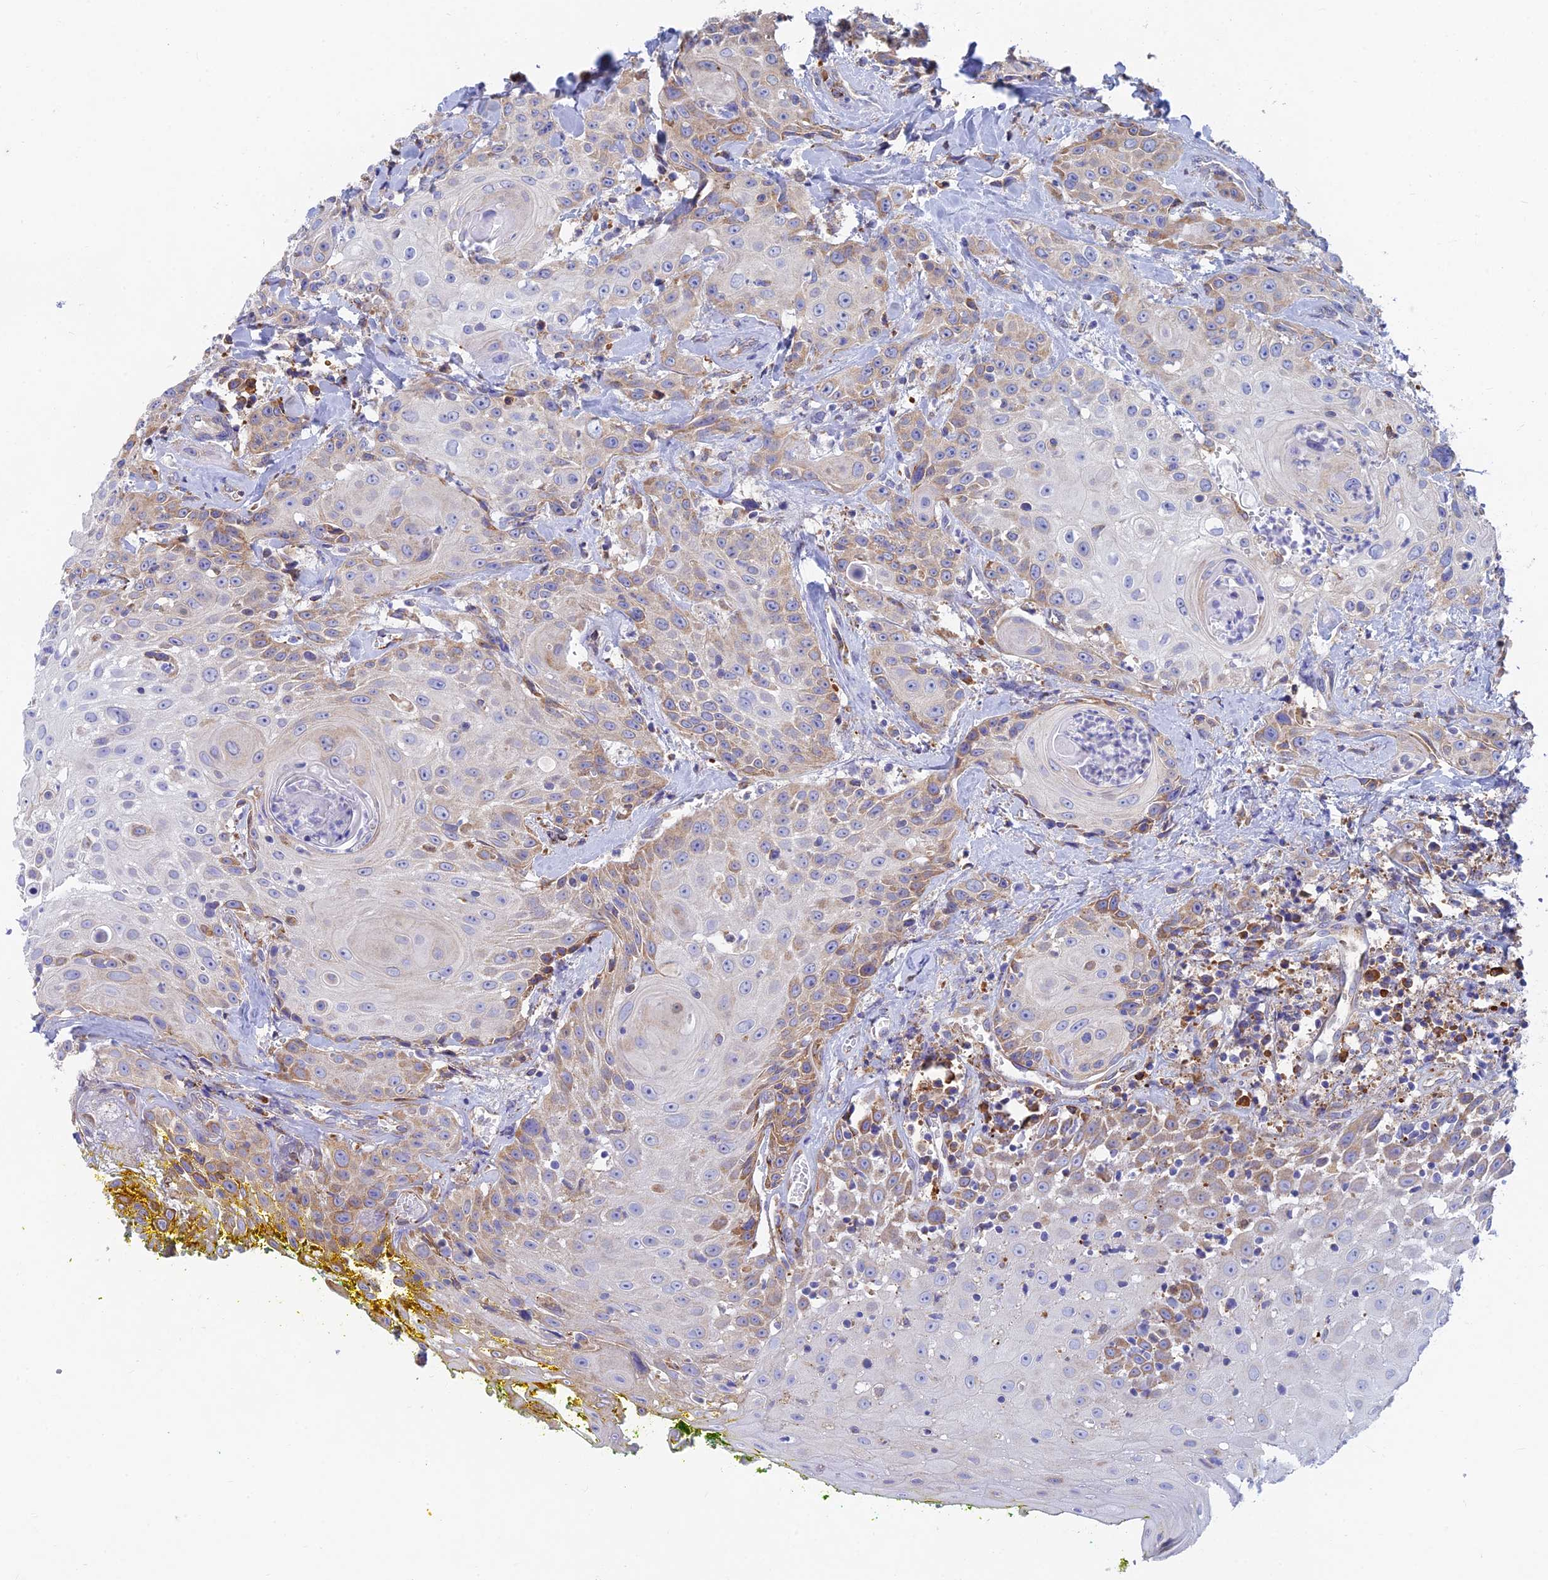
{"staining": {"intensity": "moderate", "quantity": "25%-75%", "location": "cytoplasmic/membranous"}, "tissue": "head and neck cancer", "cell_type": "Tumor cells", "image_type": "cancer", "snomed": [{"axis": "morphology", "description": "Squamous cell carcinoma, NOS"}, {"axis": "topography", "description": "Oral tissue"}, {"axis": "topography", "description": "Head-Neck"}], "caption": "Moderate cytoplasmic/membranous staining for a protein is identified in about 25%-75% of tumor cells of head and neck cancer using IHC.", "gene": "WDR35", "patient": {"sex": "female", "age": 82}}